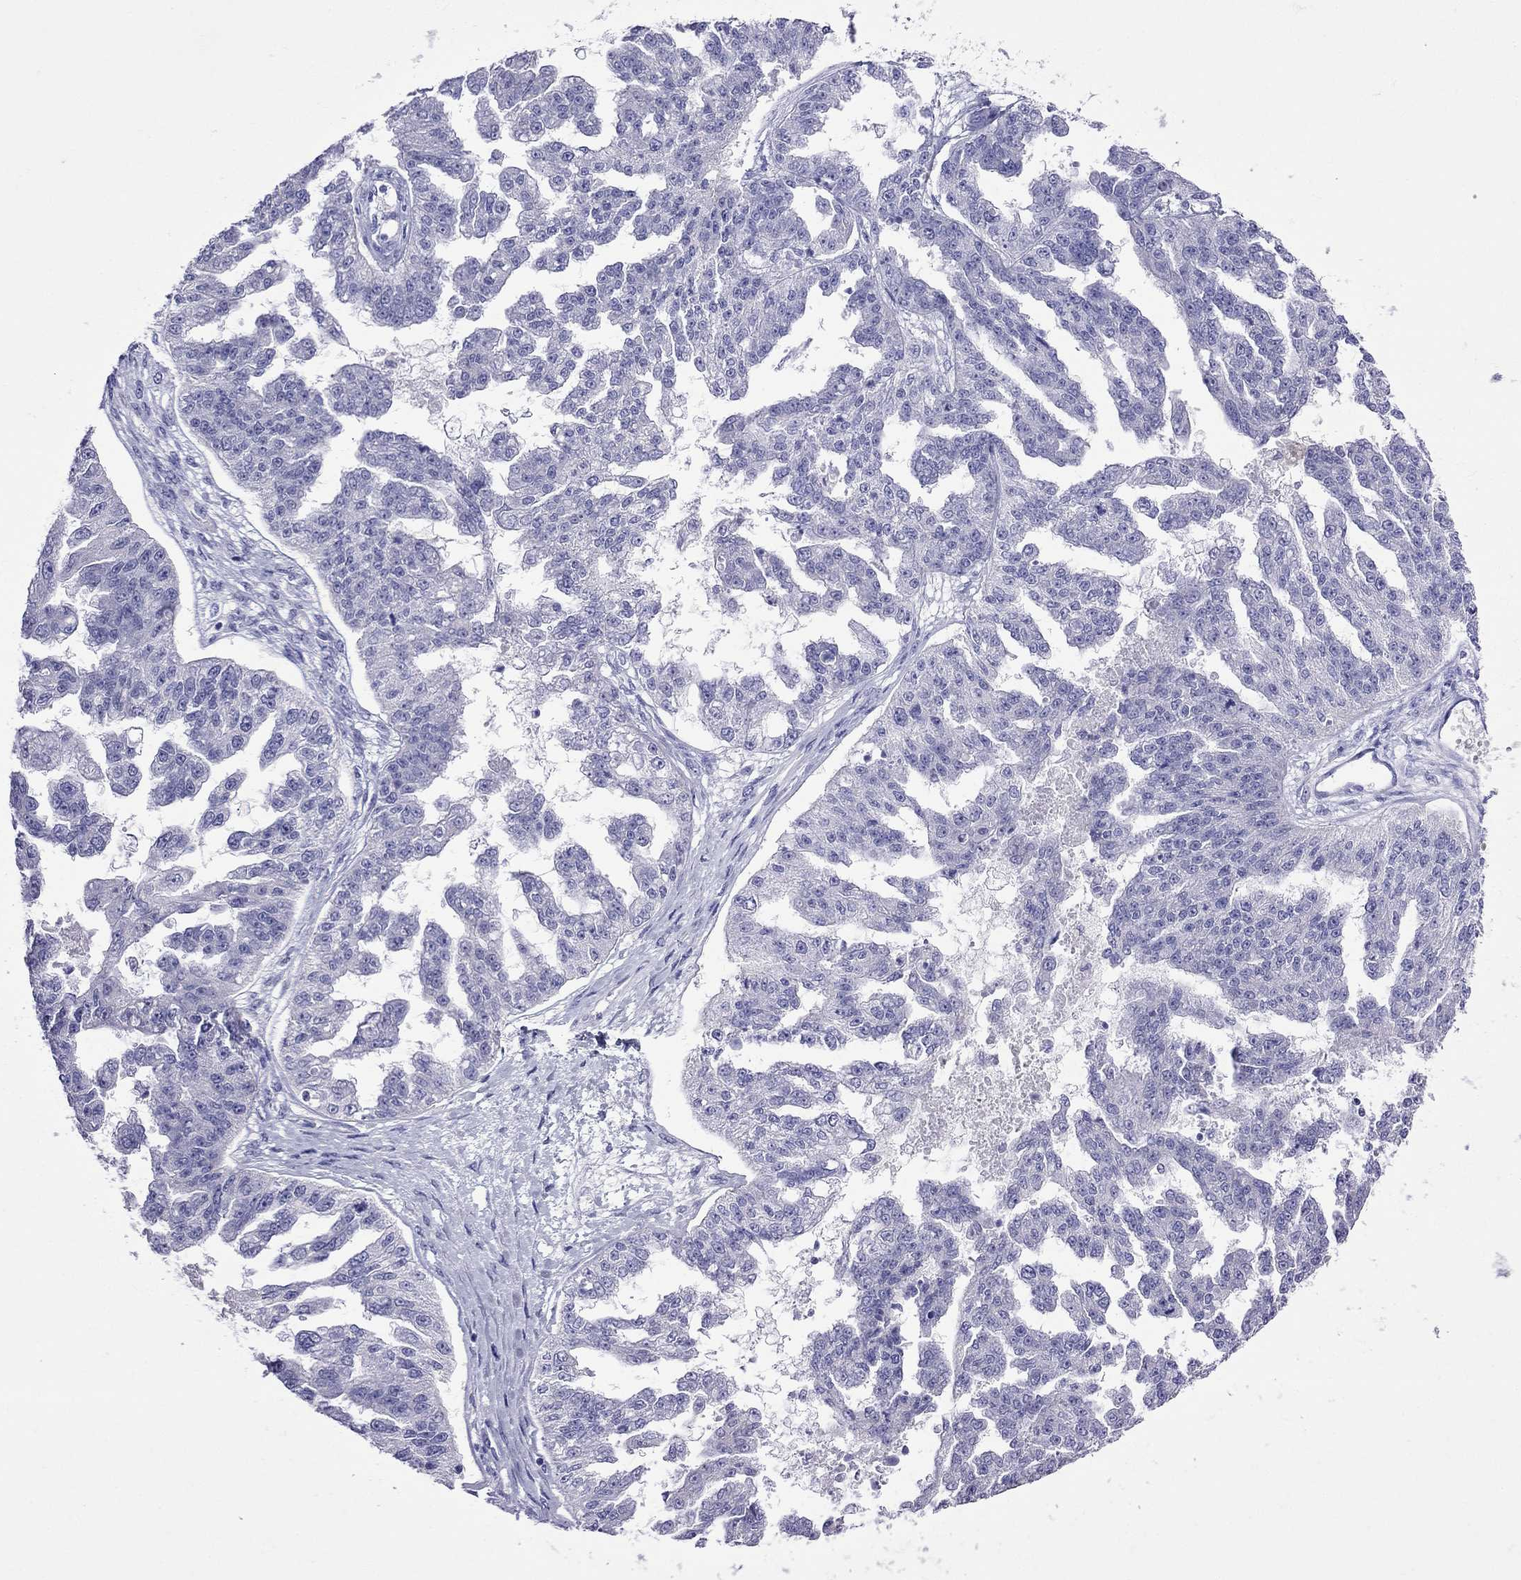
{"staining": {"intensity": "negative", "quantity": "none", "location": "none"}, "tissue": "ovarian cancer", "cell_type": "Tumor cells", "image_type": "cancer", "snomed": [{"axis": "morphology", "description": "Cystadenocarcinoma, serous, NOS"}, {"axis": "topography", "description": "Ovary"}], "caption": "Ovarian serous cystadenocarcinoma stained for a protein using IHC reveals no expression tumor cells.", "gene": "TDRD1", "patient": {"sex": "female", "age": 58}}